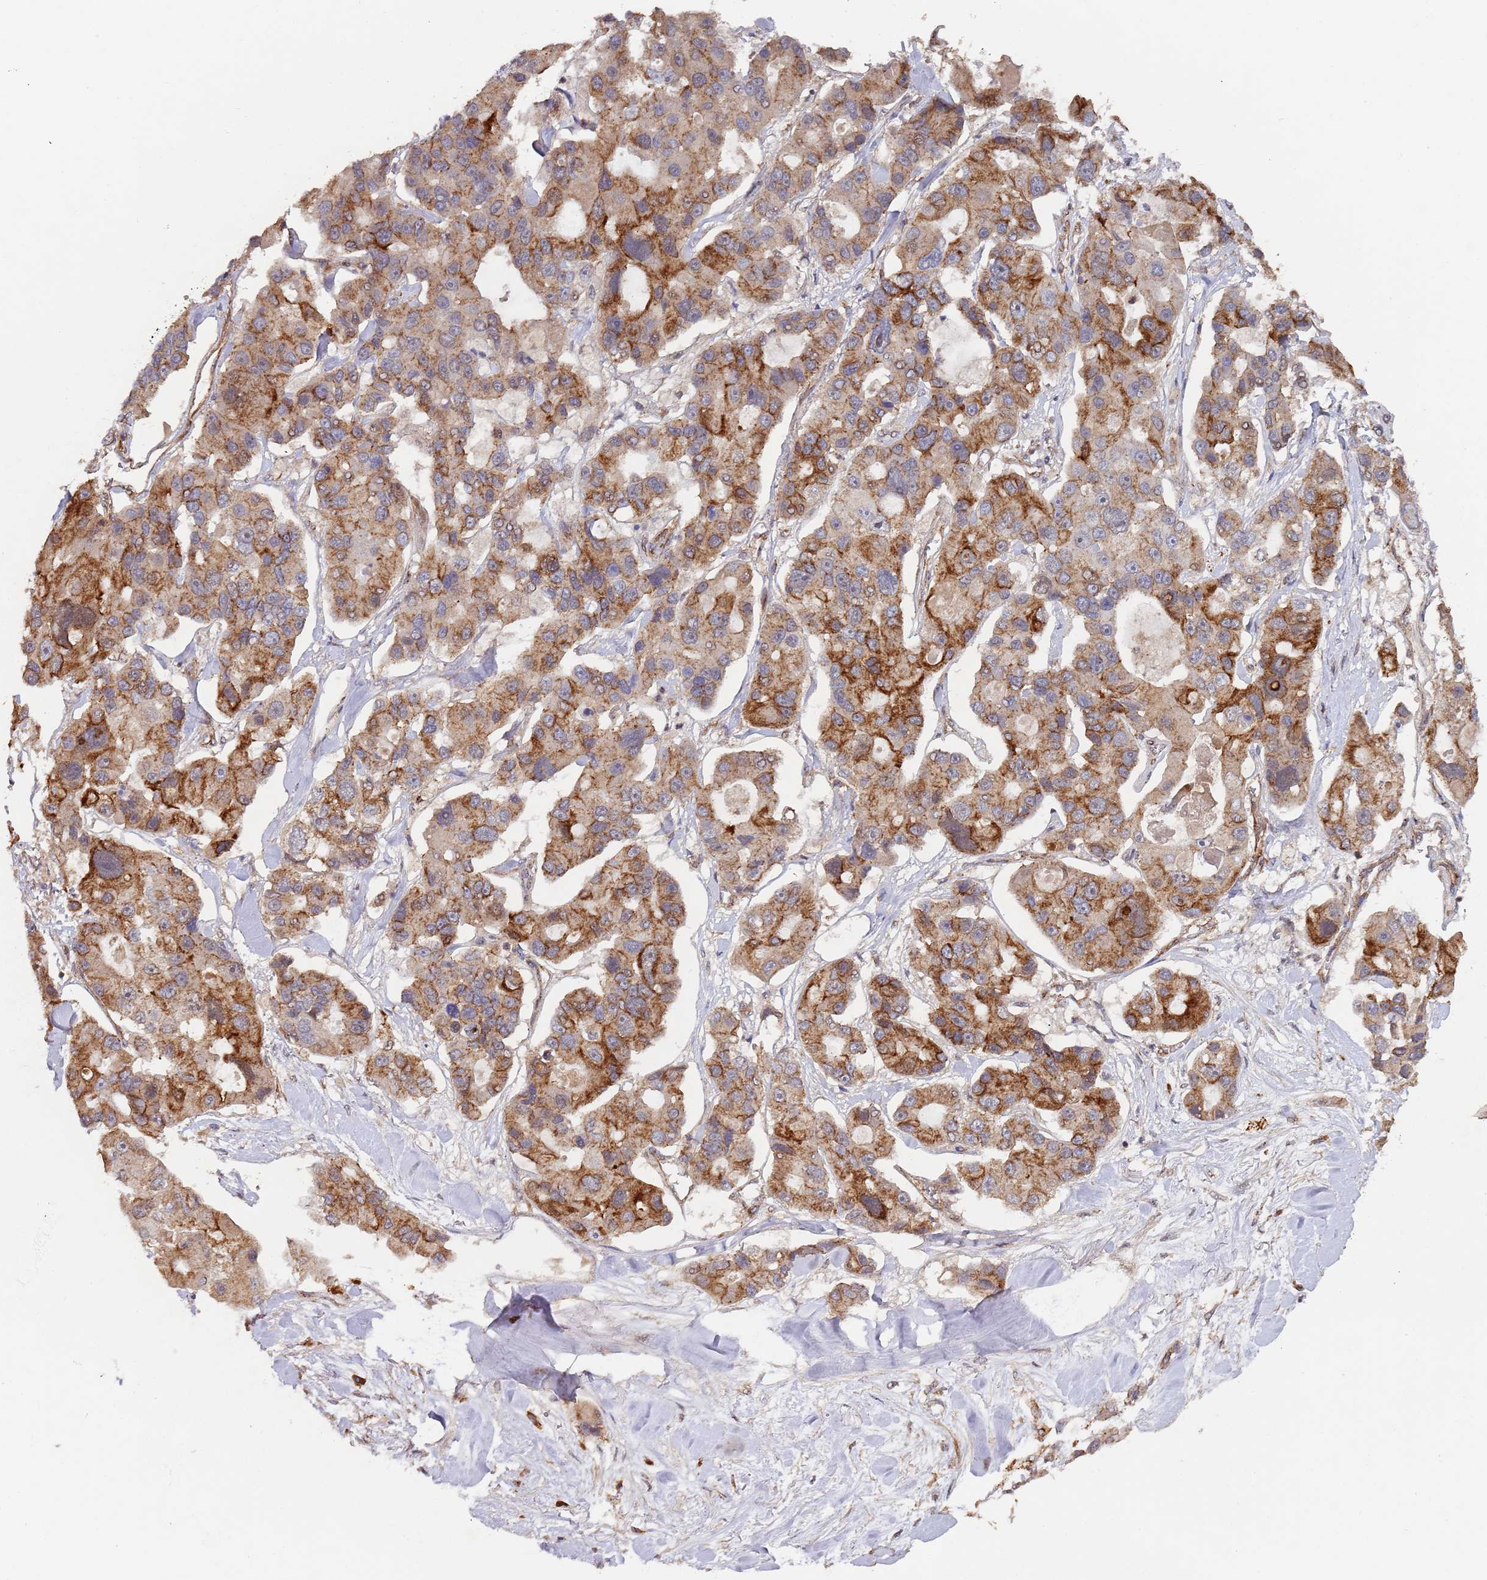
{"staining": {"intensity": "strong", "quantity": "25%-75%", "location": "cytoplasmic/membranous"}, "tissue": "lung cancer", "cell_type": "Tumor cells", "image_type": "cancer", "snomed": [{"axis": "morphology", "description": "Adenocarcinoma, NOS"}, {"axis": "topography", "description": "Lung"}], "caption": "A histopathology image of human adenocarcinoma (lung) stained for a protein exhibits strong cytoplasmic/membranous brown staining in tumor cells. (brown staining indicates protein expression, while blue staining denotes nuclei).", "gene": "KANSL1L", "patient": {"sex": "female", "age": 54}}